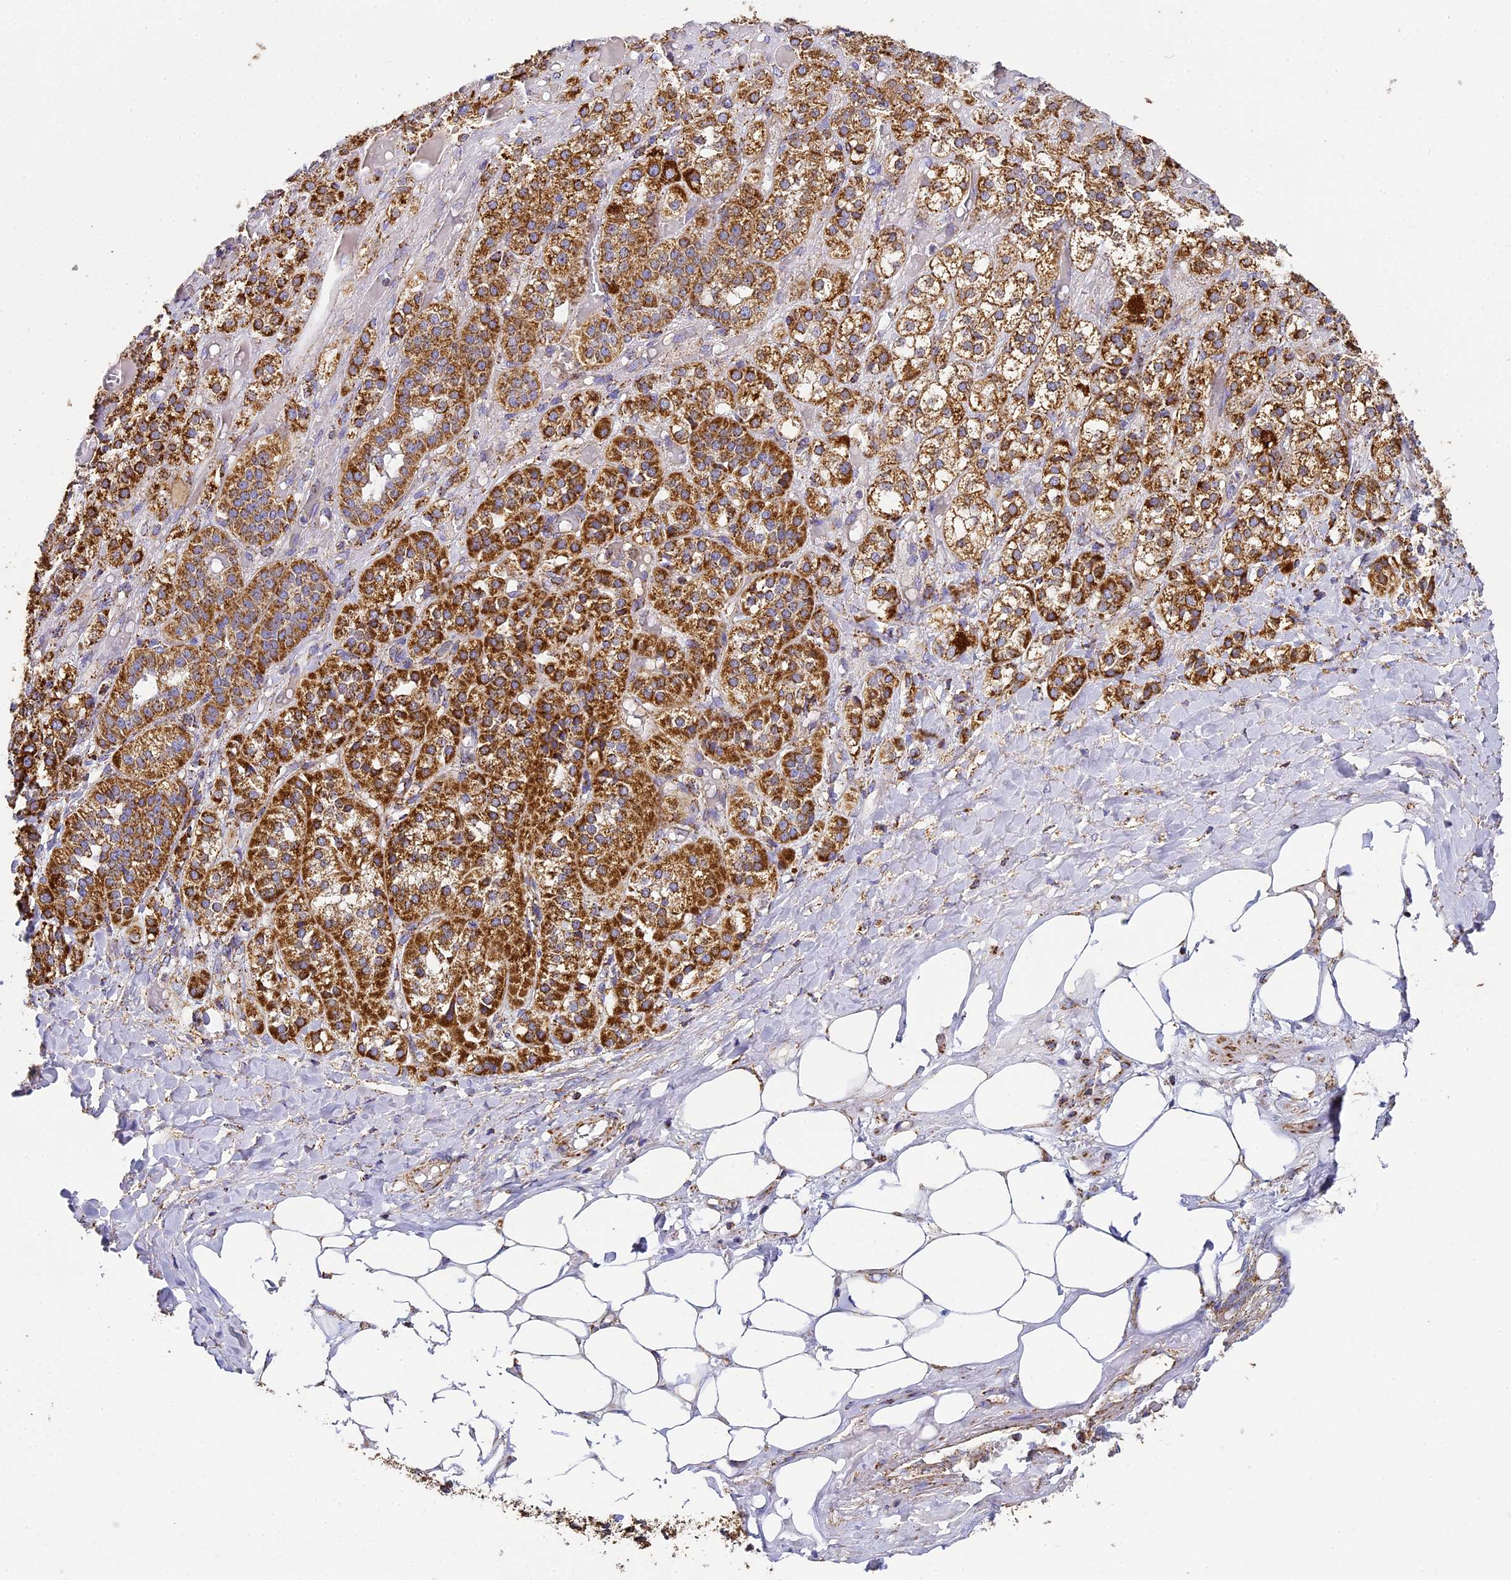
{"staining": {"intensity": "strong", "quantity": ">75%", "location": "cytoplasmic/membranous"}, "tissue": "adrenal gland", "cell_type": "Glandular cells", "image_type": "normal", "snomed": [{"axis": "morphology", "description": "Normal tissue, NOS"}, {"axis": "topography", "description": "Adrenal gland"}], "caption": "Adrenal gland stained for a protein exhibits strong cytoplasmic/membranous positivity in glandular cells.", "gene": "STK17A", "patient": {"sex": "female", "age": 61}}